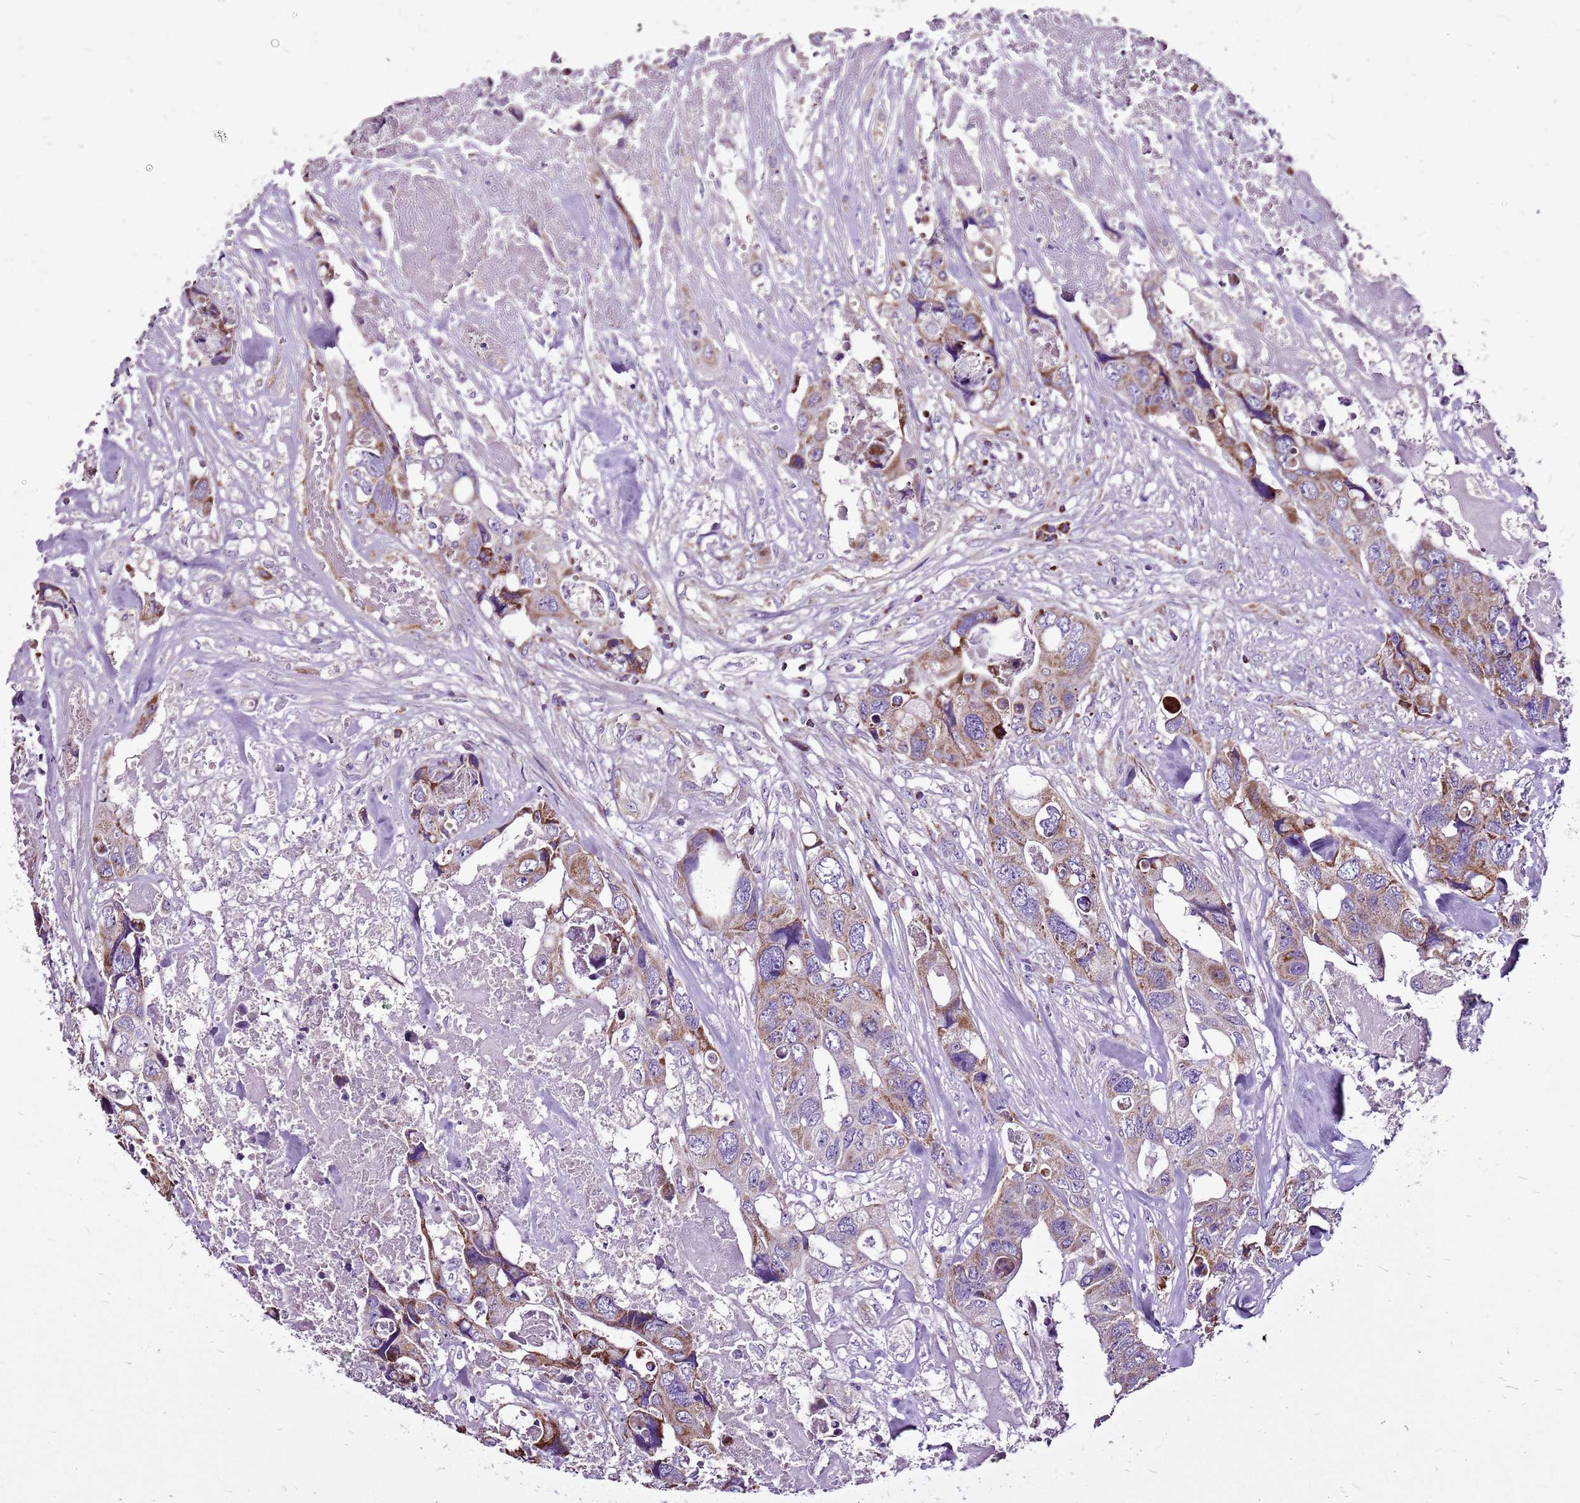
{"staining": {"intensity": "moderate", "quantity": ">75%", "location": "cytoplasmic/membranous"}, "tissue": "colorectal cancer", "cell_type": "Tumor cells", "image_type": "cancer", "snomed": [{"axis": "morphology", "description": "Adenocarcinoma, NOS"}, {"axis": "topography", "description": "Rectum"}], "caption": "Protein staining shows moderate cytoplasmic/membranous expression in about >75% of tumor cells in adenocarcinoma (colorectal).", "gene": "GCDH", "patient": {"sex": "male", "age": 57}}